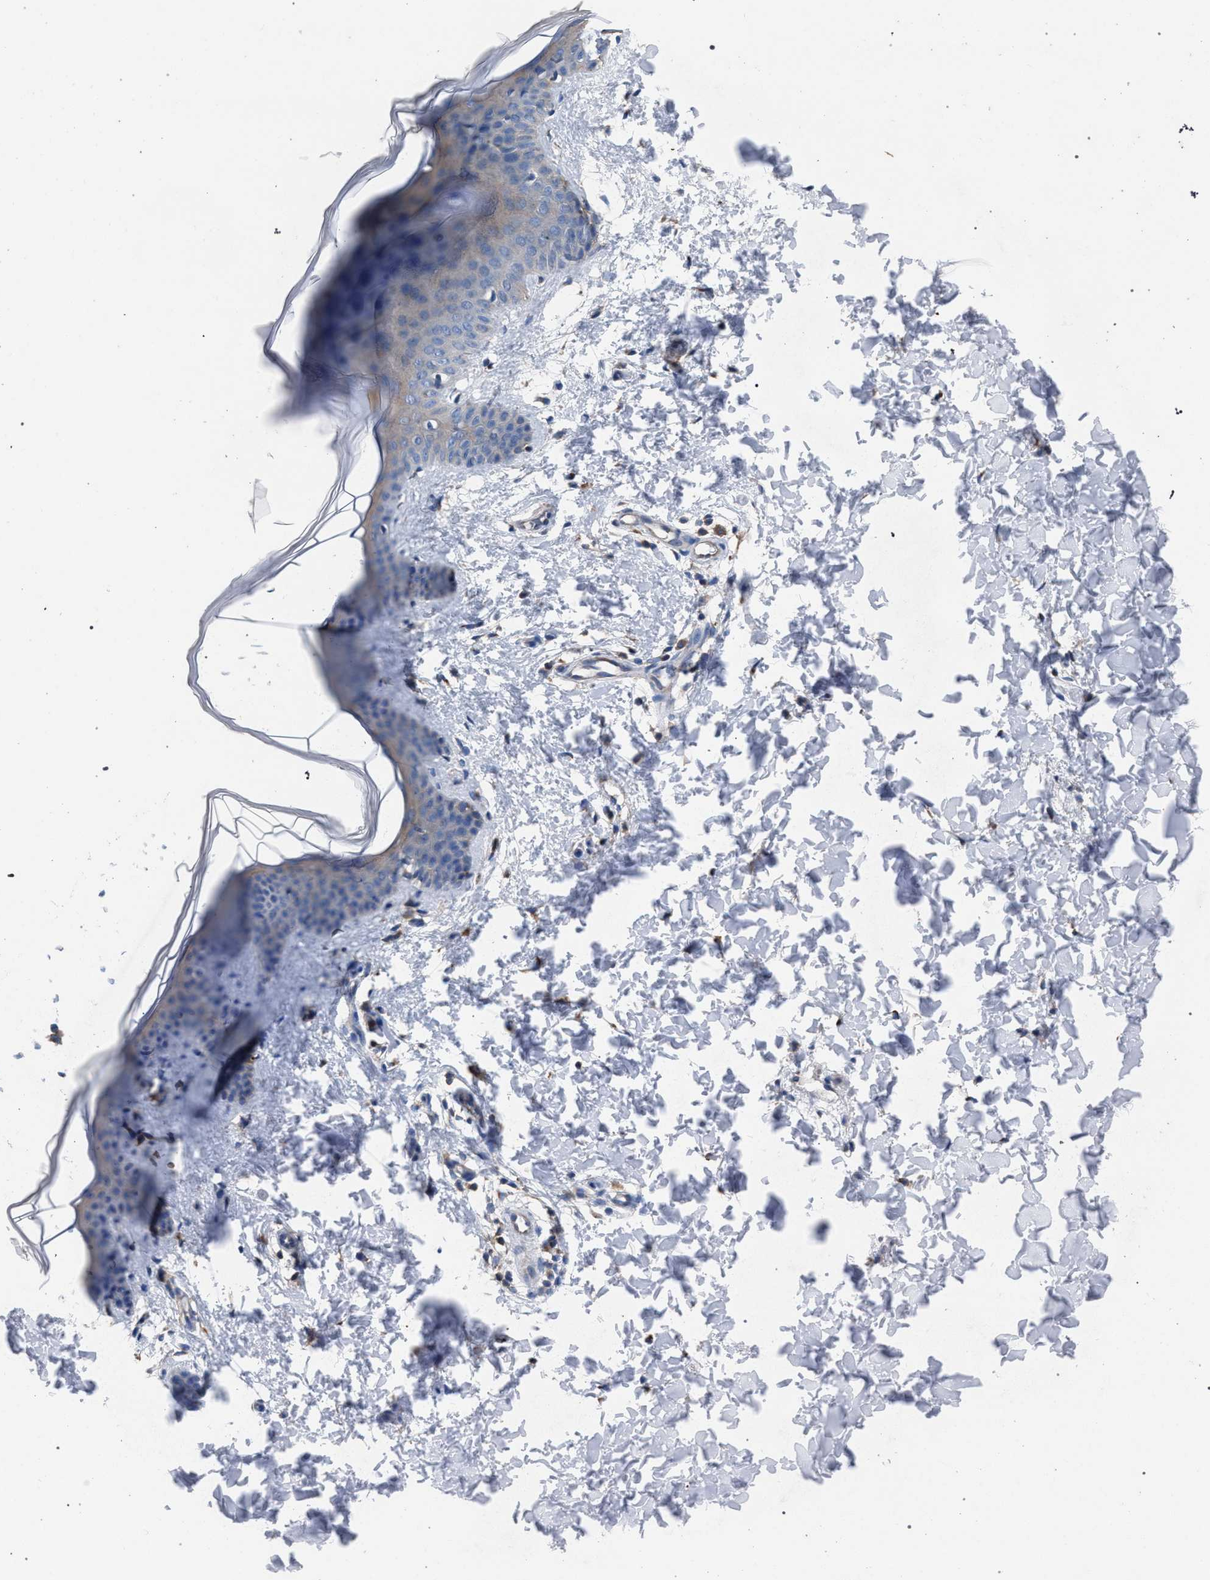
{"staining": {"intensity": "weak", "quantity": ">75%", "location": "cytoplasmic/membranous"}, "tissue": "skin", "cell_type": "Fibroblasts", "image_type": "normal", "snomed": [{"axis": "morphology", "description": "Normal tissue, NOS"}, {"axis": "topography", "description": "Skin"}], "caption": "An immunohistochemistry (IHC) image of benign tissue is shown. Protein staining in brown highlights weak cytoplasmic/membranous positivity in skin within fibroblasts.", "gene": "ATP6V0A1", "patient": {"sex": "female", "age": 17}}